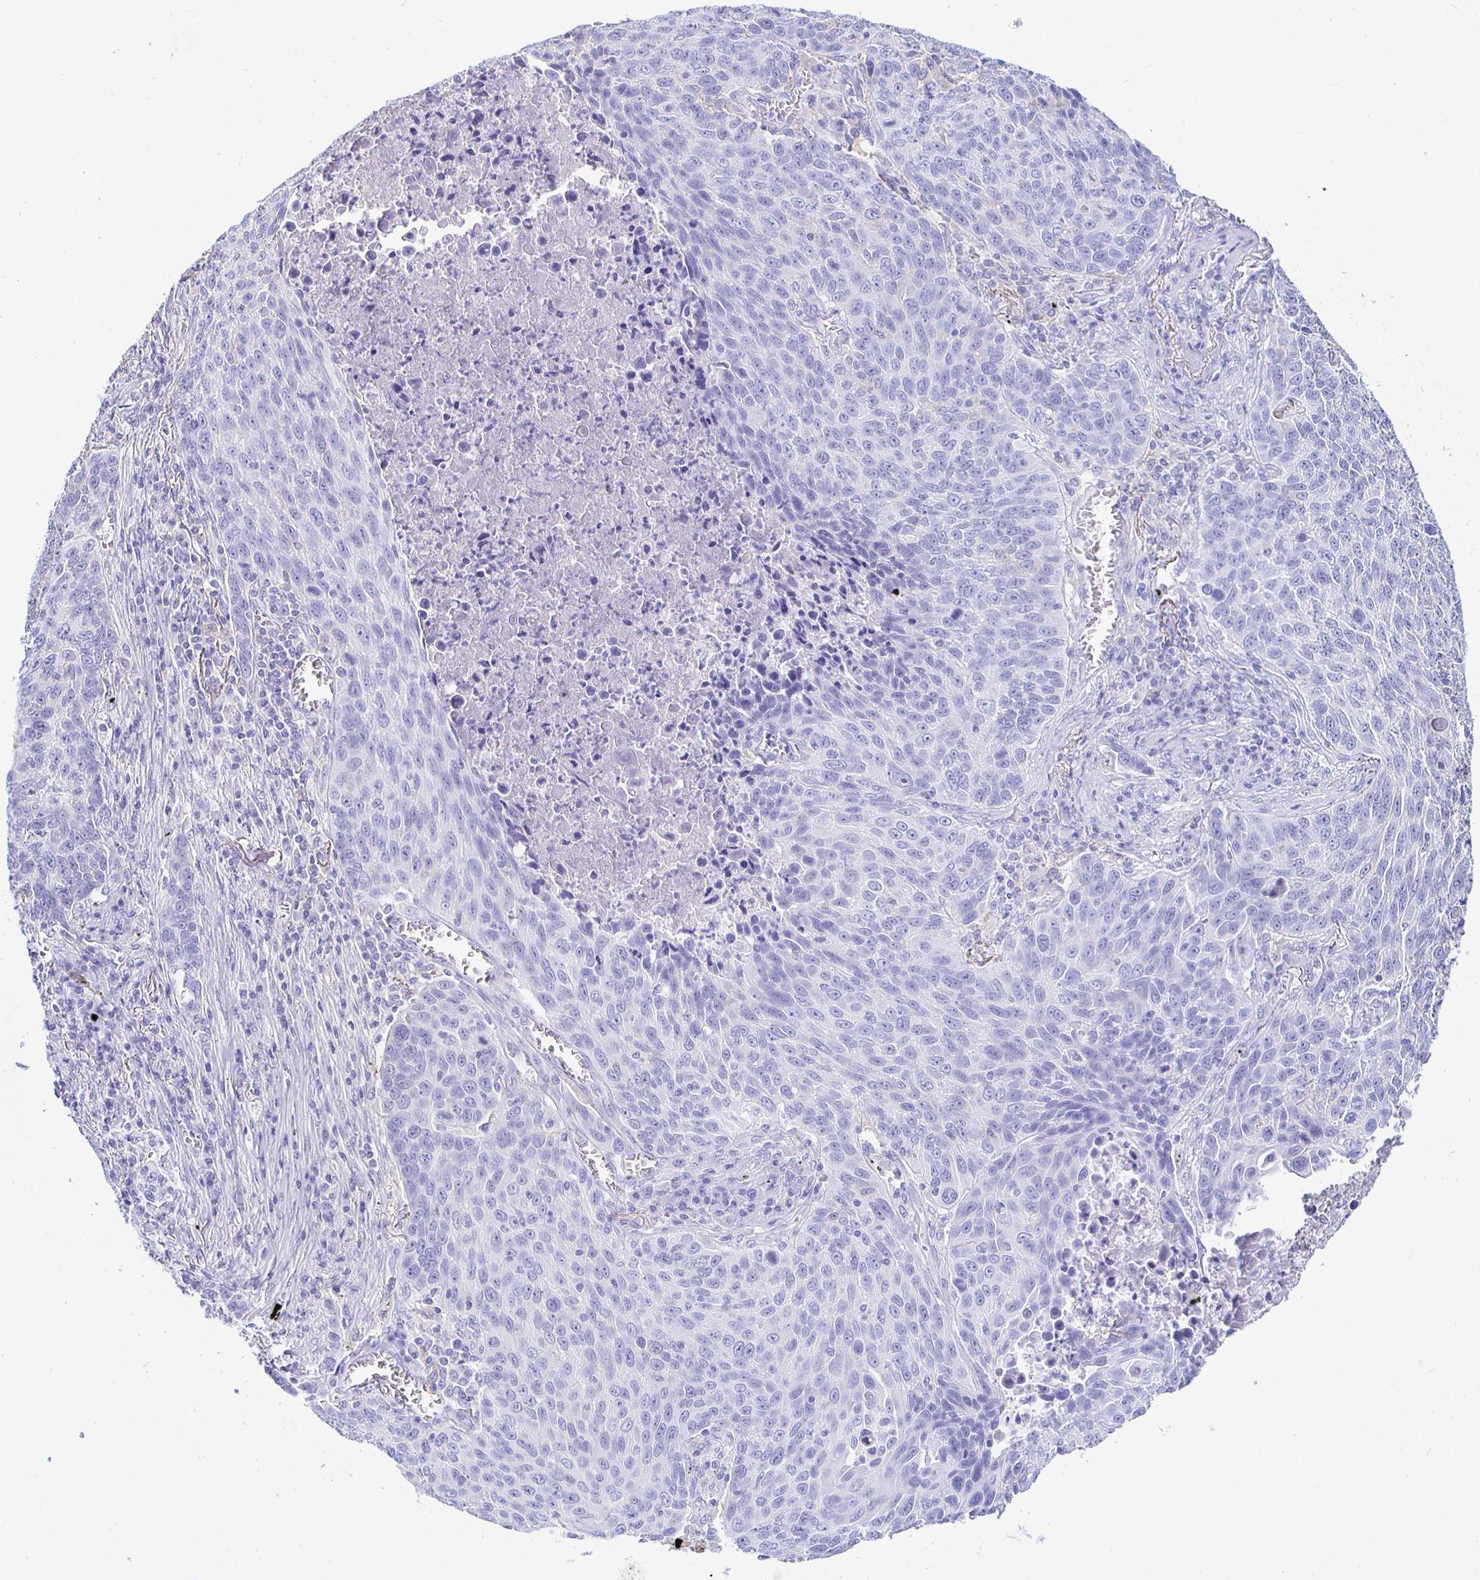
{"staining": {"intensity": "negative", "quantity": "none", "location": "none"}, "tissue": "lung cancer", "cell_type": "Tumor cells", "image_type": "cancer", "snomed": [{"axis": "morphology", "description": "Squamous cell carcinoma, NOS"}, {"axis": "topography", "description": "Lung"}], "caption": "Immunohistochemistry (IHC) image of lung cancer stained for a protein (brown), which exhibits no expression in tumor cells. (Brightfield microscopy of DAB (3,3'-diaminobenzidine) immunohistochemistry (IHC) at high magnification).", "gene": "UMOD", "patient": {"sex": "male", "age": 78}}